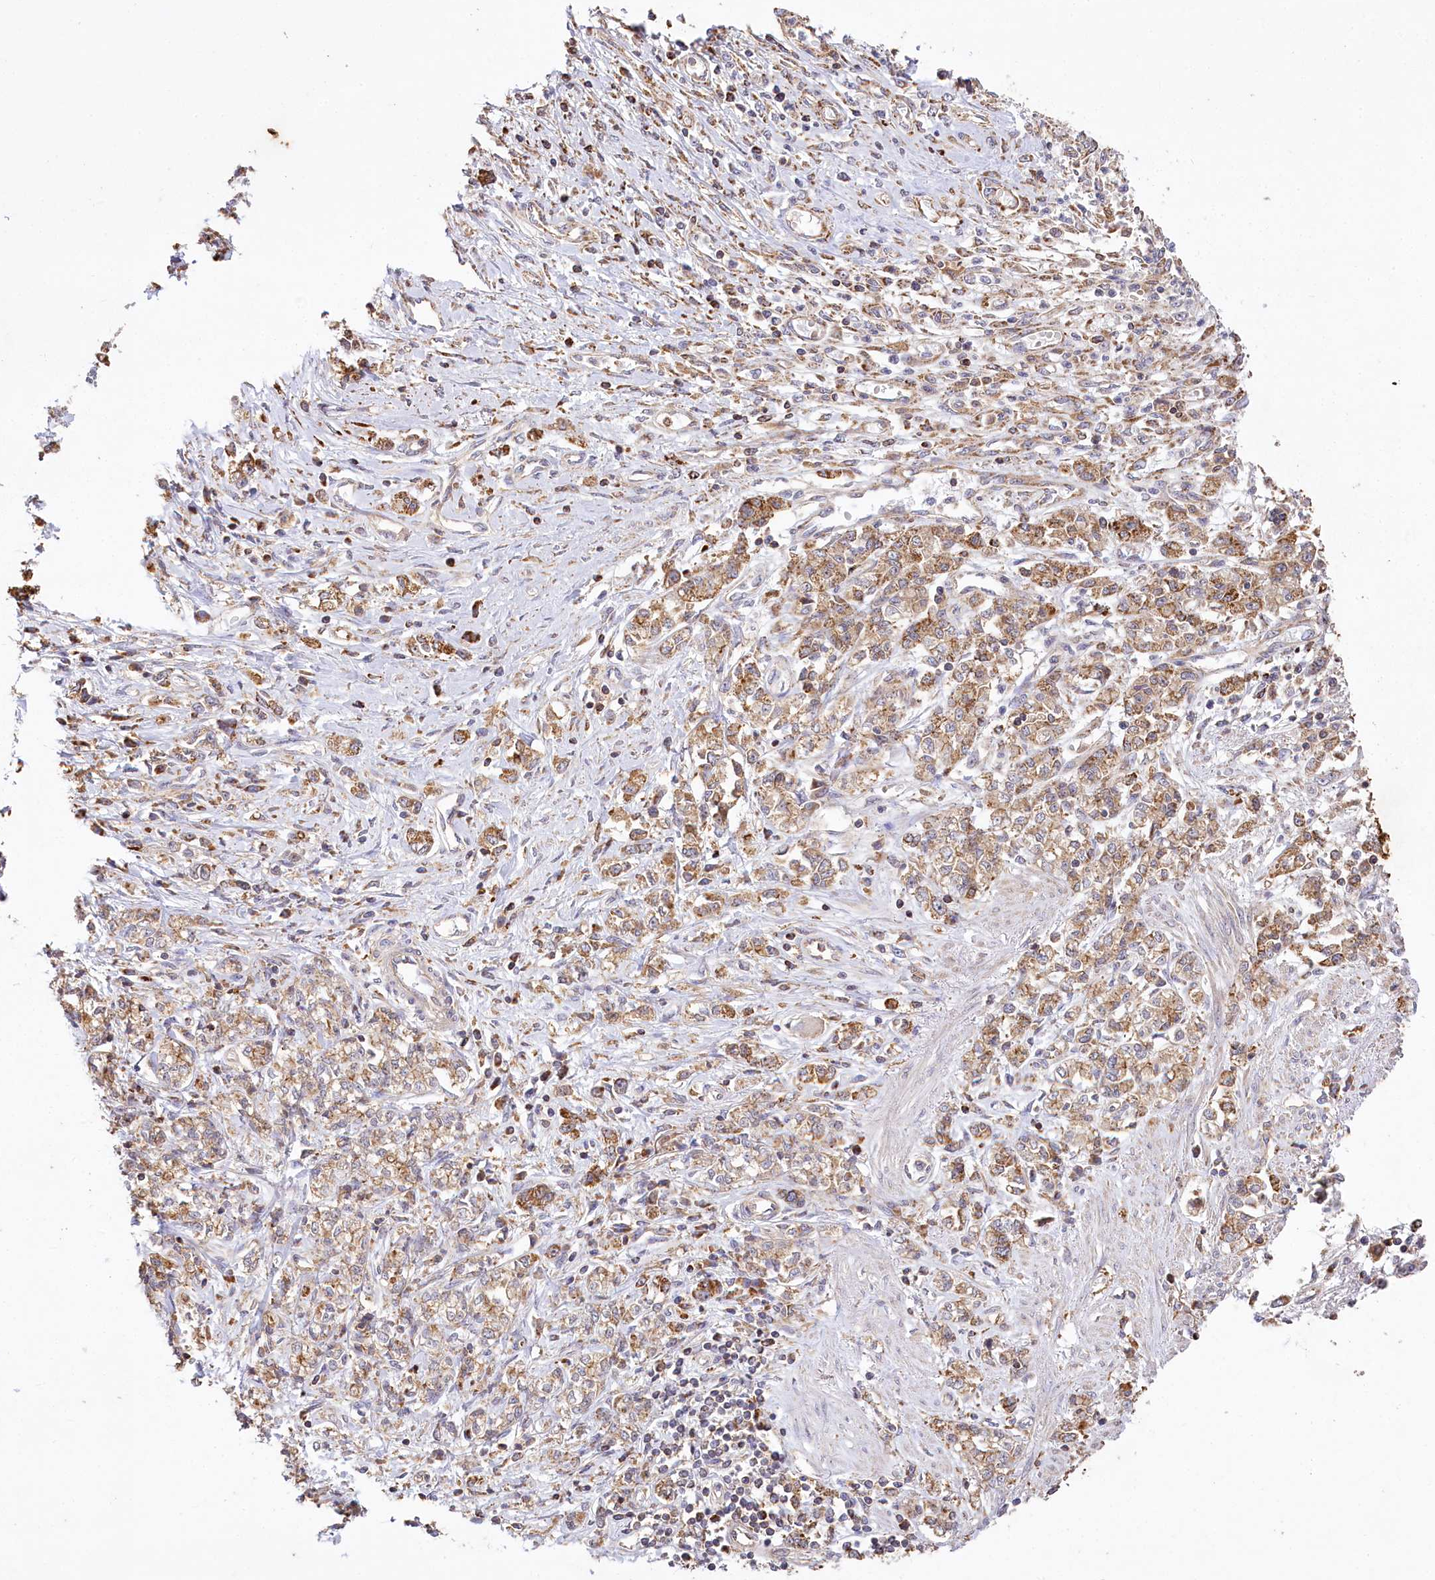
{"staining": {"intensity": "strong", "quantity": "25%-75%", "location": "cytoplasmic/membranous"}, "tissue": "stomach cancer", "cell_type": "Tumor cells", "image_type": "cancer", "snomed": [{"axis": "morphology", "description": "Adenocarcinoma, NOS"}, {"axis": "topography", "description": "Stomach"}], "caption": "A micrograph of human stomach cancer (adenocarcinoma) stained for a protein demonstrates strong cytoplasmic/membranous brown staining in tumor cells. The protein of interest is shown in brown color, while the nuclei are stained blue.", "gene": "CARD19", "patient": {"sex": "female", "age": 76}}